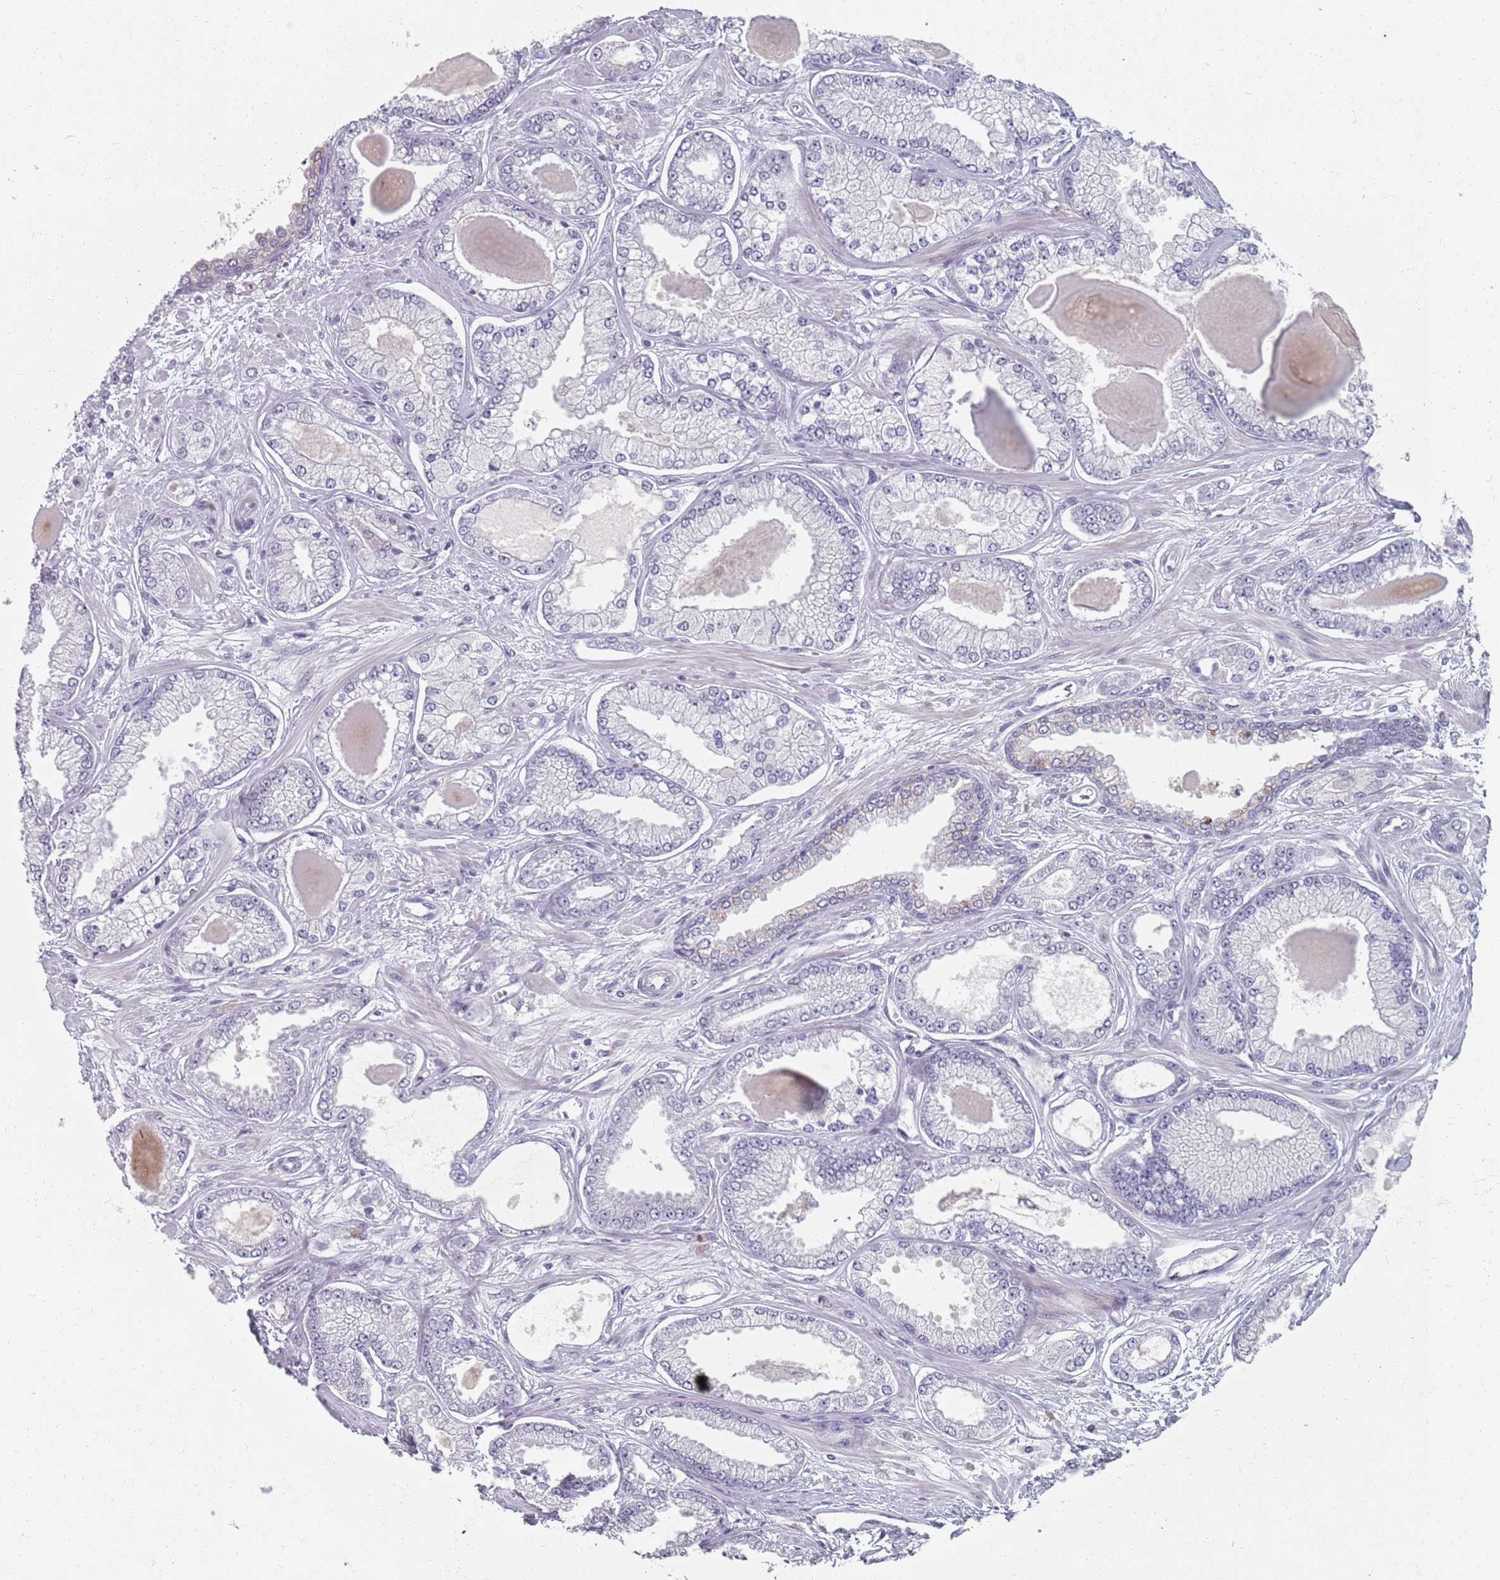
{"staining": {"intensity": "negative", "quantity": "none", "location": "none"}, "tissue": "prostate cancer", "cell_type": "Tumor cells", "image_type": "cancer", "snomed": [{"axis": "morphology", "description": "Adenocarcinoma, Low grade"}, {"axis": "topography", "description": "Prostate"}], "caption": "Tumor cells are negative for protein expression in human low-grade adenocarcinoma (prostate).", "gene": "SAMD1", "patient": {"sex": "male", "age": 64}}